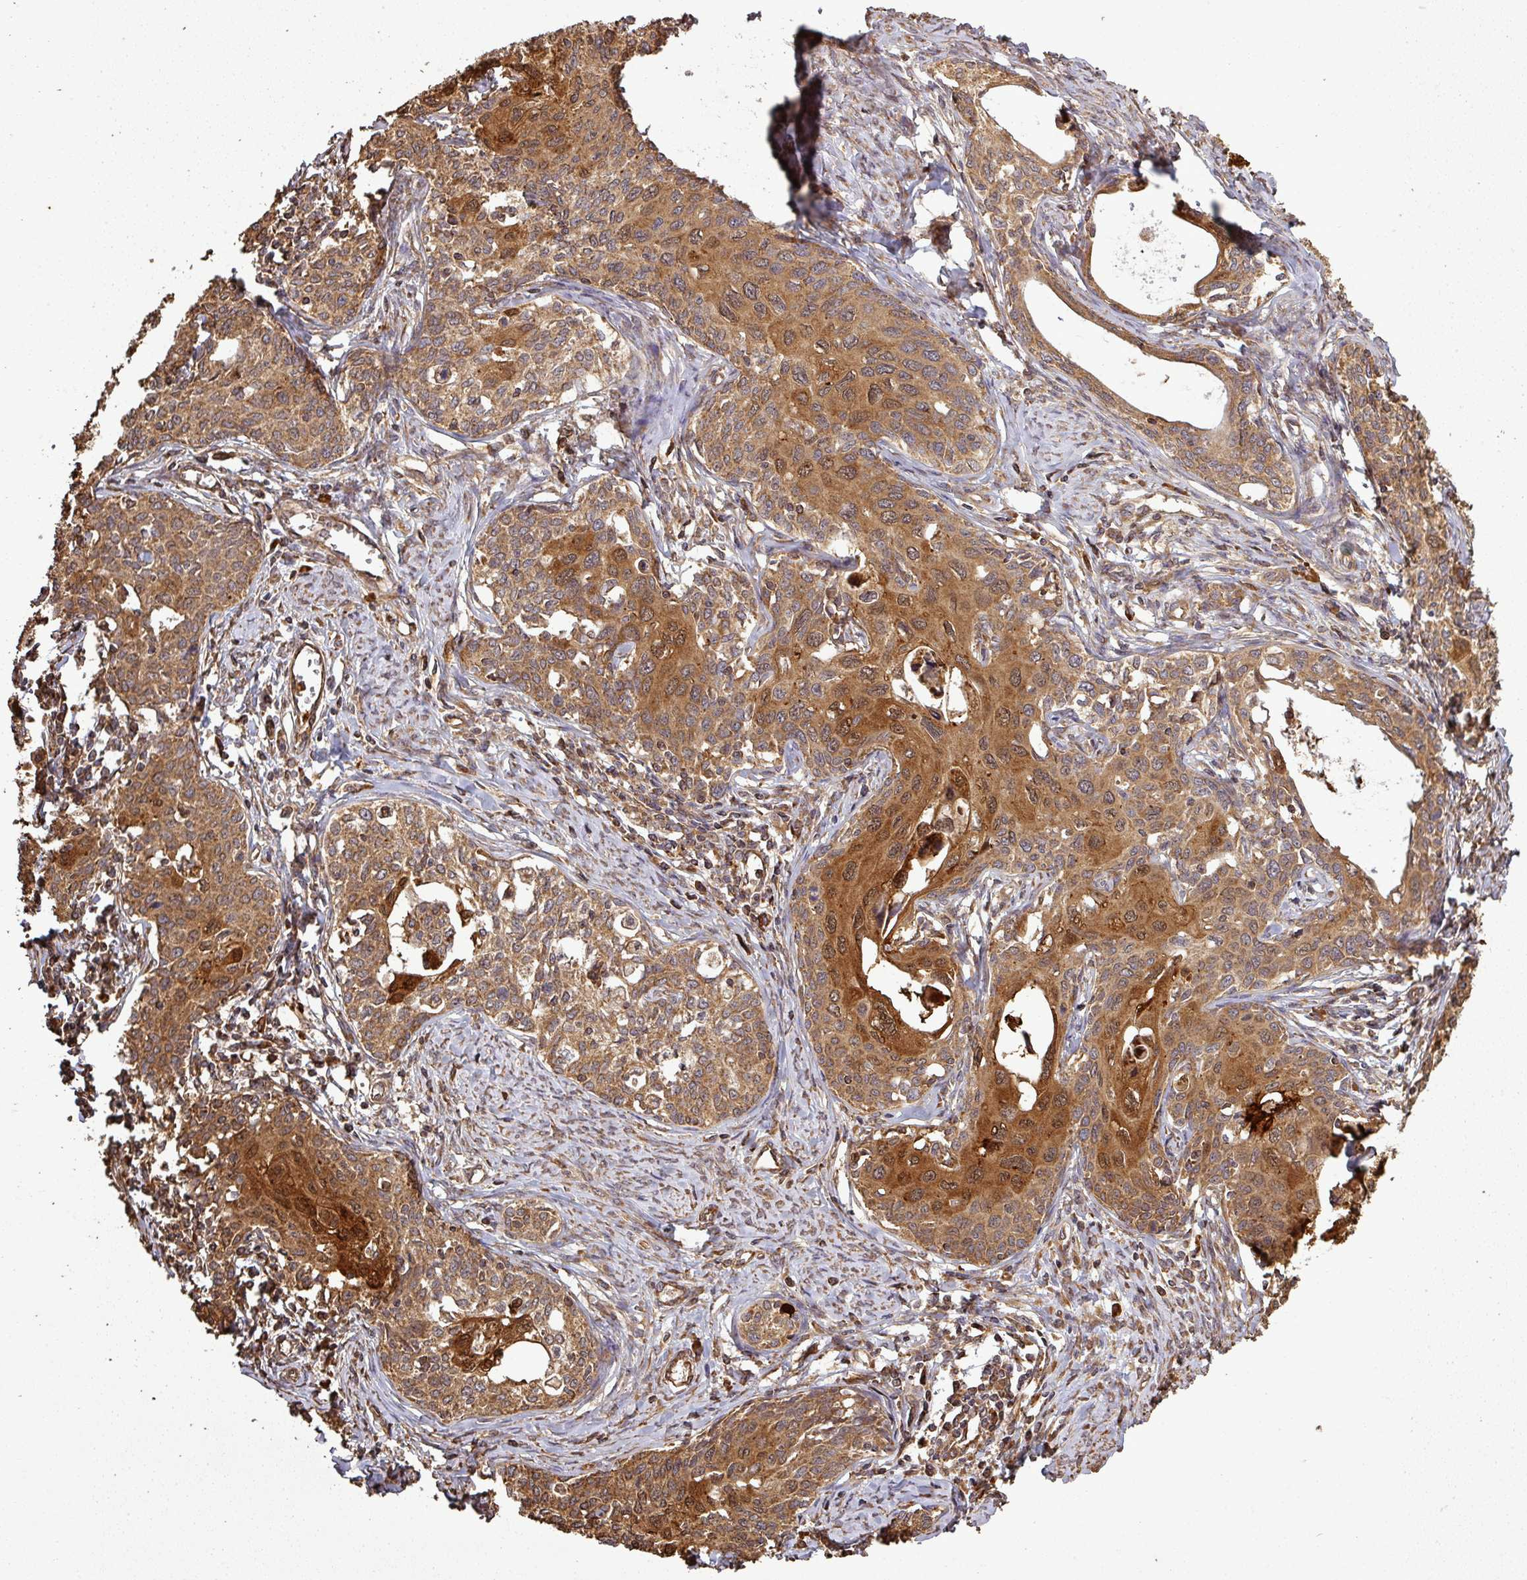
{"staining": {"intensity": "strong", "quantity": ">75%", "location": "cytoplasmic/membranous,nuclear"}, "tissue": "cervical cancer", "cell_type": "Tumor cells", "image_type": "cancer", "snomed": [{"axis": "morphology", "description": "Squamous cell carcinoma, NOS"}, {"axis": "morphology", "description": "Adenocarcinoma, NOS"}, {"axis": "topography", "description": "Cervix"}], "caption": "Cervical squamous cell carcinoma stained with DAB immunohistochemistry exhibits high levels of strong cytoplasmic/membranous and nuclear expression in about >75% of tumor cells. The protein is shown in brown color, while the nuclei are stained blue.", "gene": "PLEKHM1", "patient": {"sex": "female", "age": 52}}